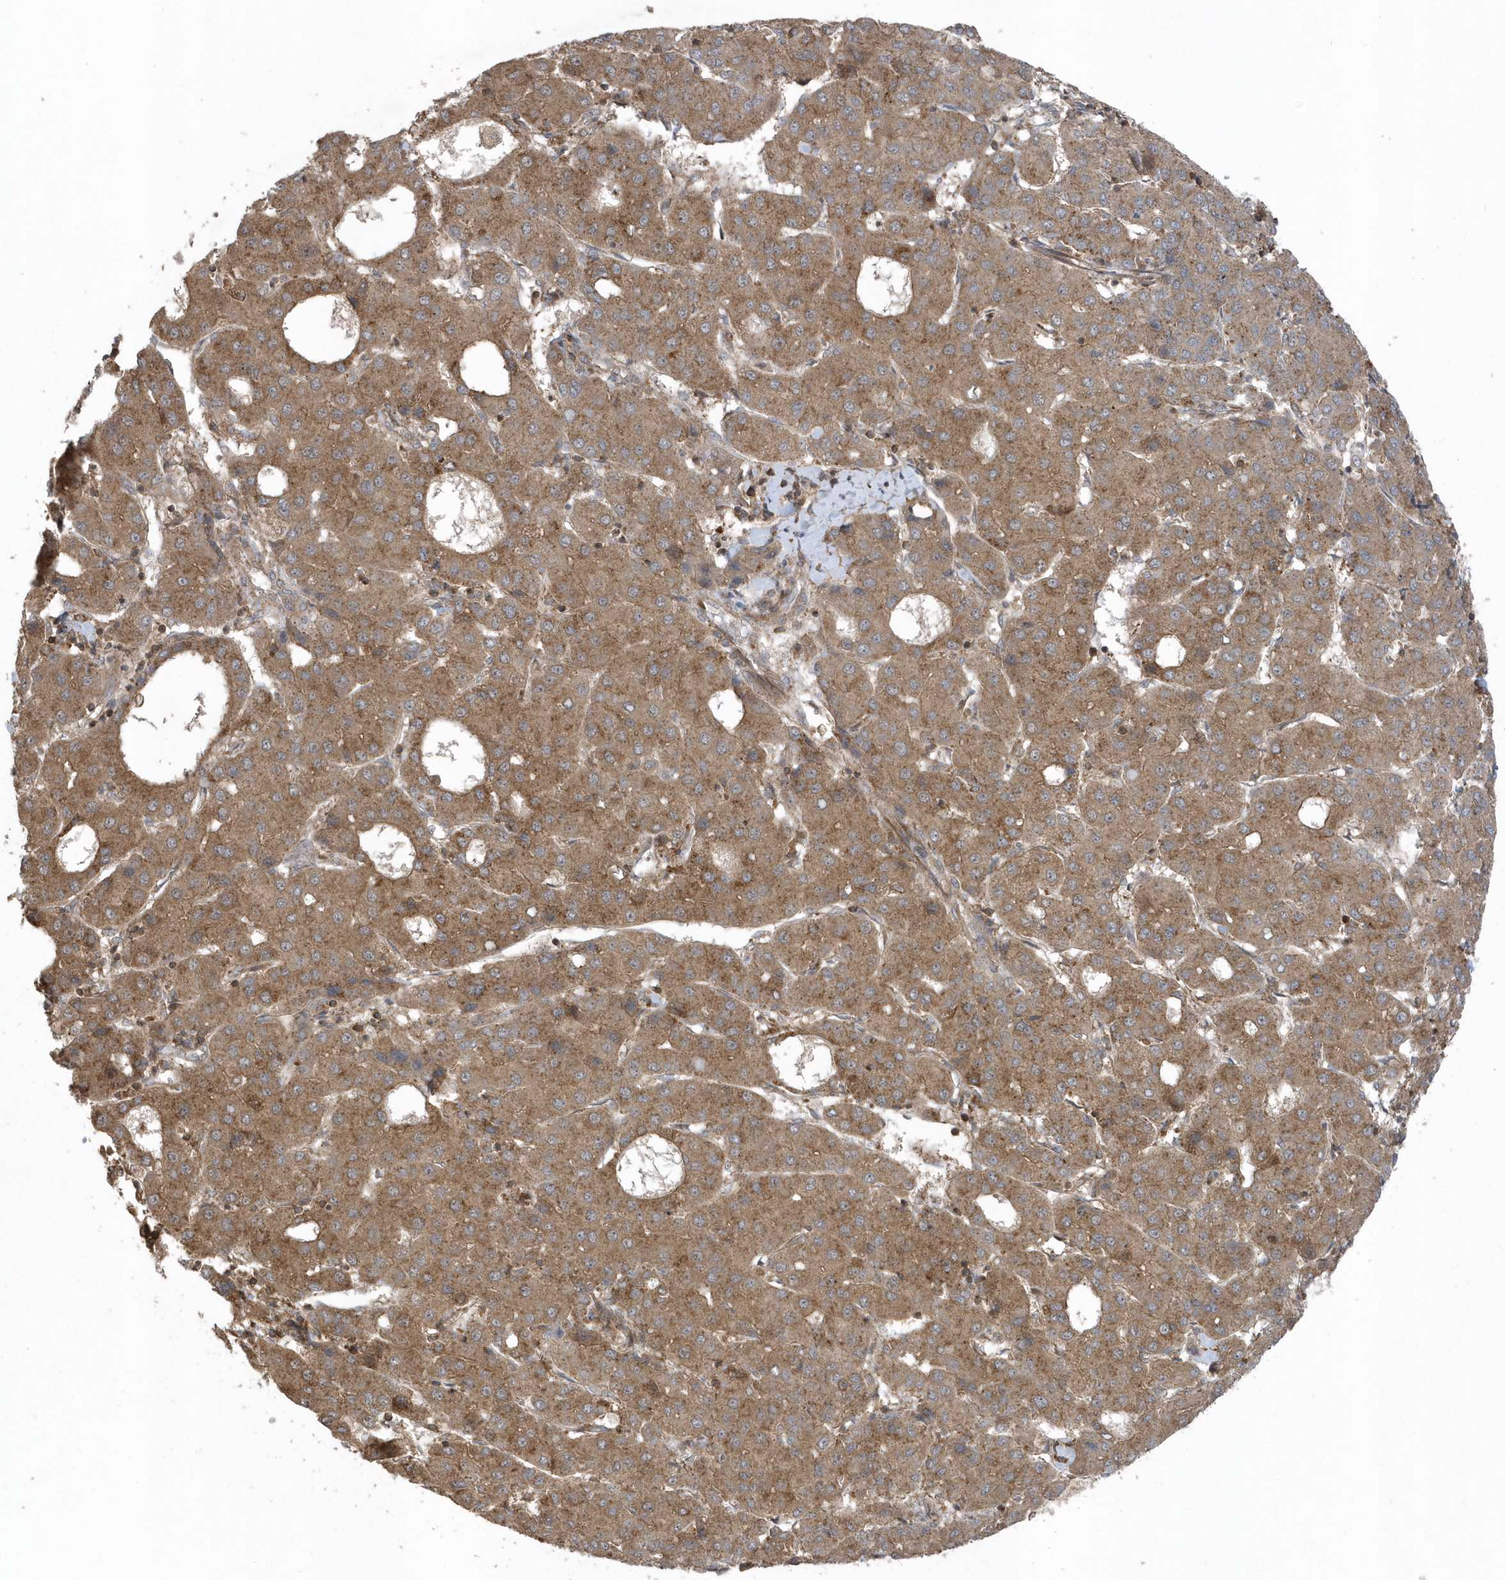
{"staining": {"intensity": "moderate", "quantity": ">75%", "location": "cytoplasmic/membranous"}, "tissue": "liver cancer", "cell_type": "Tumor cells", "image_type": "cancer", "snomed": [{"axis": "morphology", "description": "Carcinoma, Hepatocellular, NOS"}, {"axis": "topography", "description": "Liver"}], "caption": "Protein analysis of liver cancer (hepatocellular carcinoma) tissue exhibits moderate cytoplasmic/membranous positivity in about >75% of tumor cells. The staining was performed using DAB to visualize the protein expression in brown, while the nuclei were stained in blue with hematoxylin (Magnification: 20x).", "gene": "STAMBP", "patient": {"sex": "male", "age": 65}}